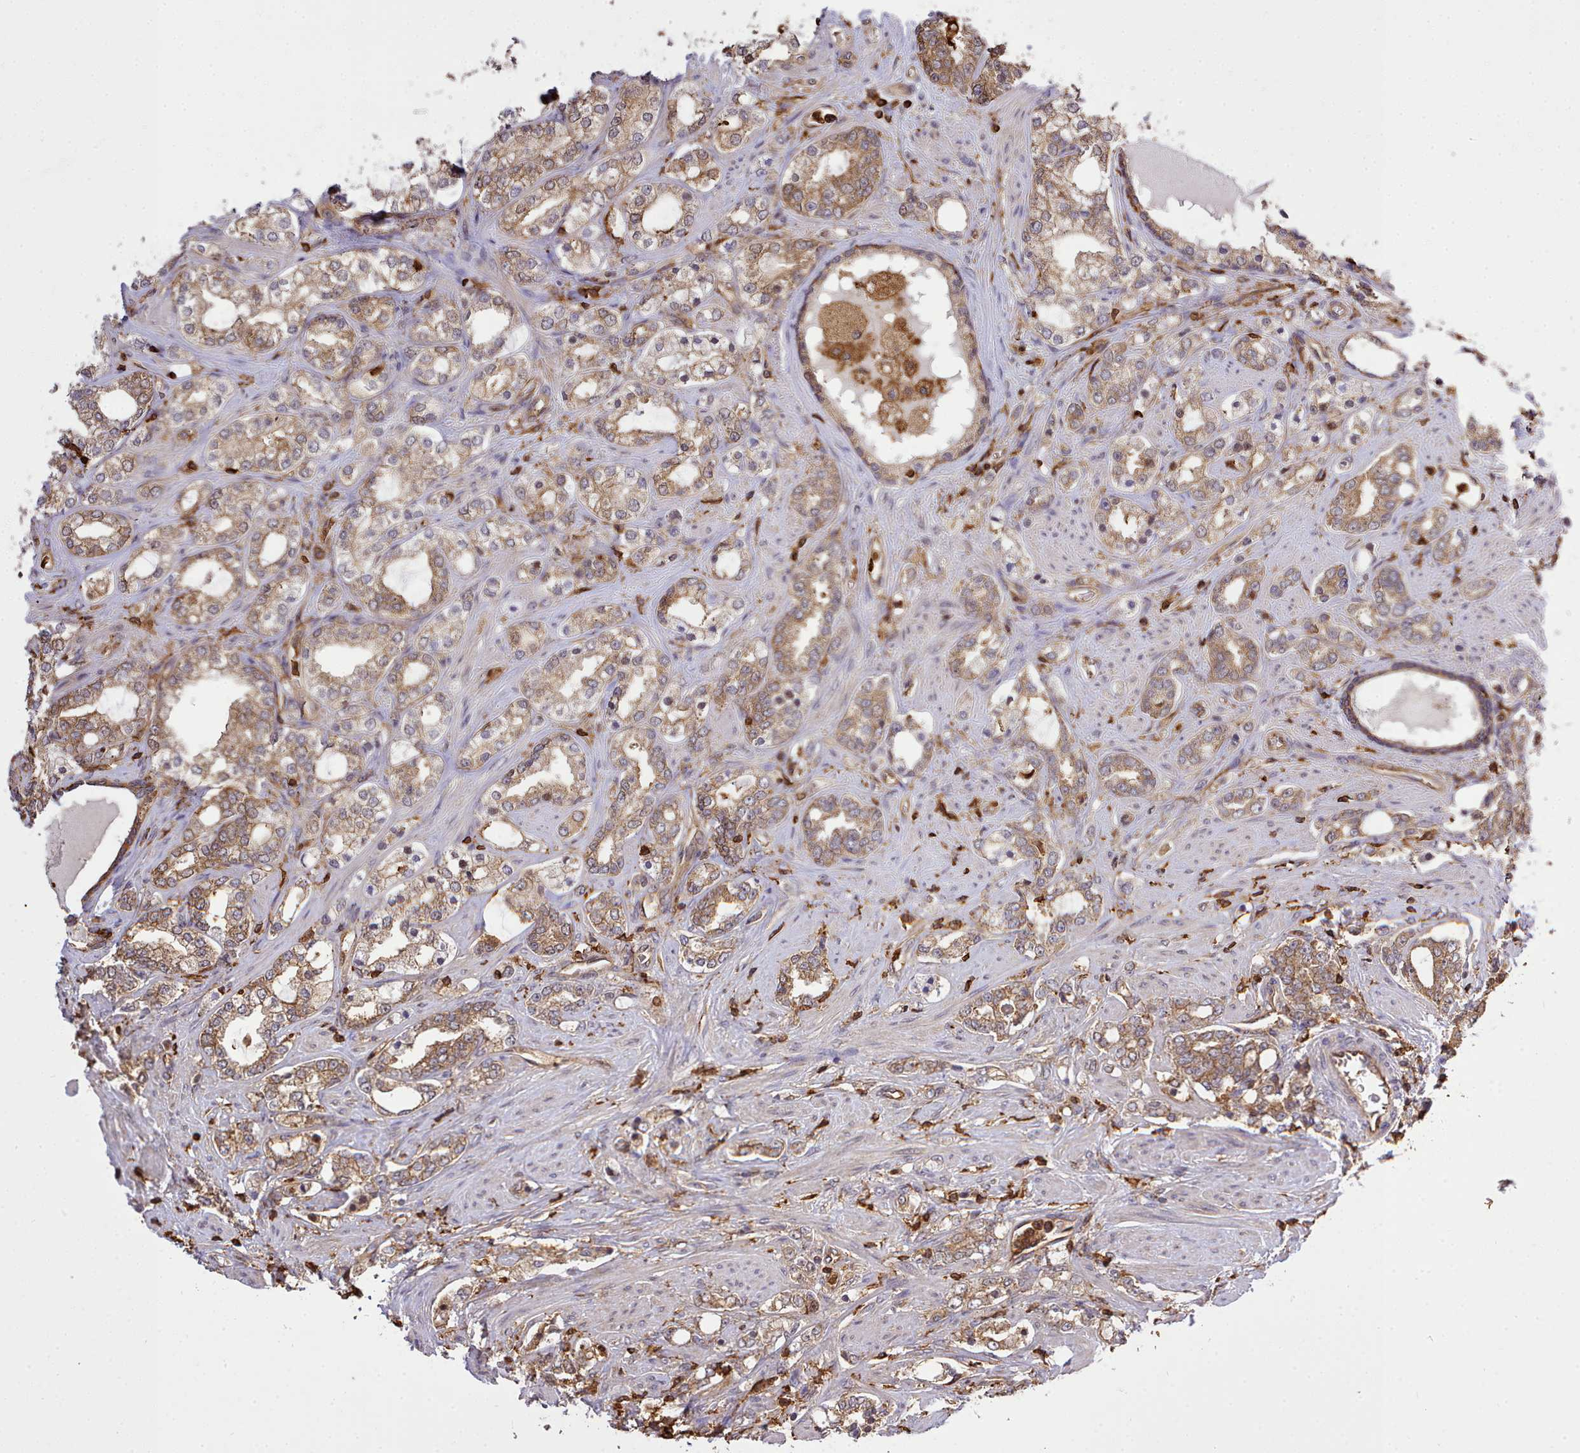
{"staining": {"intensity": "moderate", "quantity": ">75%", "location": "cytoplasmic/membranous"}, "tissue": "prostate cancer", "cell_type": "Tumor cells", "image_type": "cancer", "snomed": [{"axis": "morphology", "description": "Adenocarcinoma, High grade"}, {"axis": "topography", "description": "Prostate"}], "caption": "IHC staining of high-grade adenocarcinoma (prostate), which displays medium levels of moderate cytoplasmic/membranous positivity in approximately >75% of tumor cells indicating moderate cytoplasmic/membranous protein expression. The staining was performed using DAB (3,3'-diaminobenzidine) (brown) for protein detection and nuclei were counterstained in hematoxylin (blue).", "gene": "CAPZA1", "patient": {"sex": "male", "age": 64}}